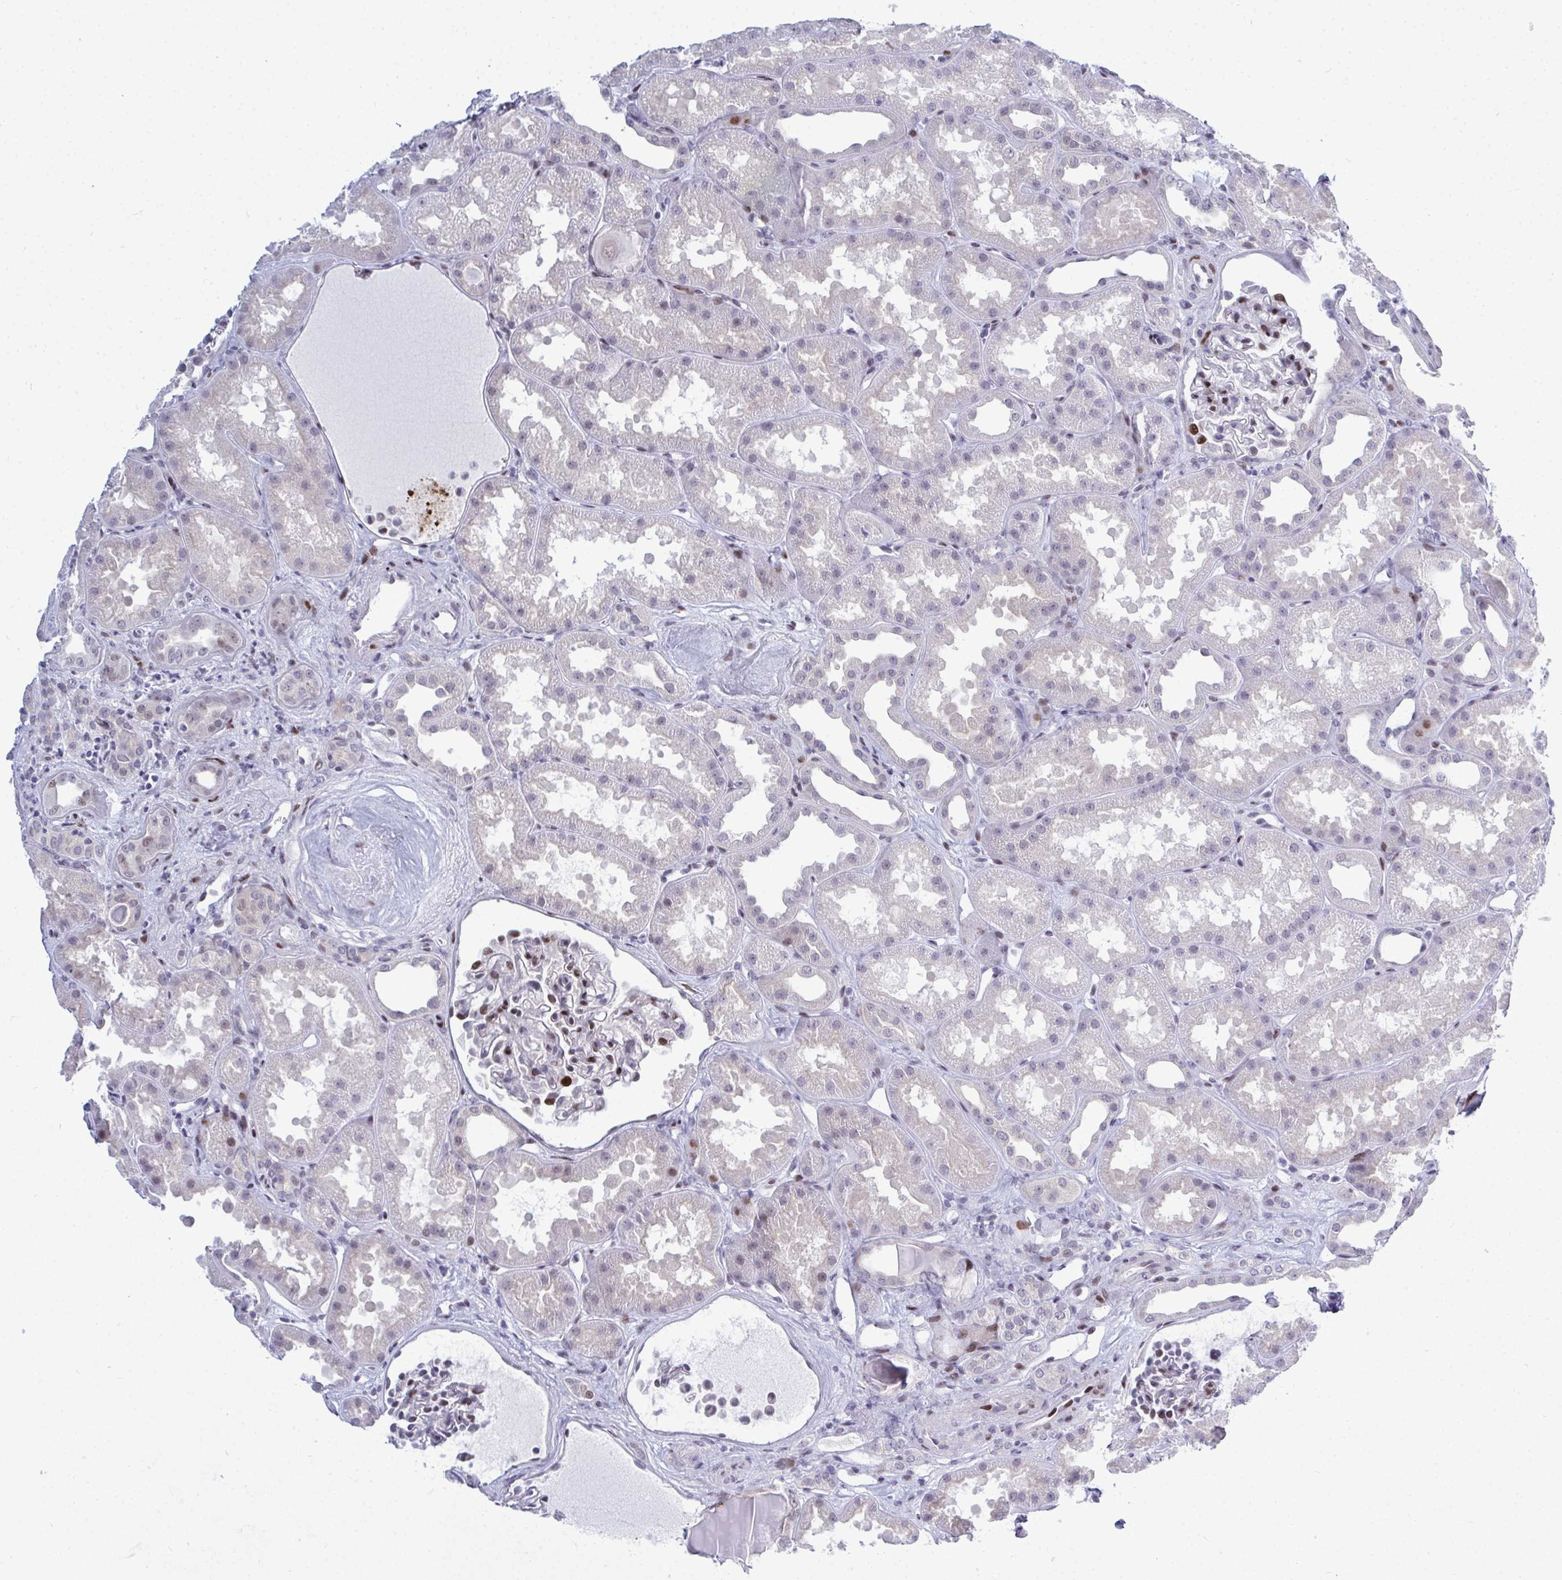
{"staining": {"intensity": "moderate", "quantity": "25%-75%", "location": "nuclear"}, "tissue": "kidney", "cell_type": "Cells in glomeruli", "image_type": "normal", "snomed": [{"axis": "morphology", "description": "Normal tissue, NOS"}, {"axis": "topography", "description": "Kidney"}], "caption": "Moderate nuclear staining is appreciated in about 25%-75% of cells in glomeruli in benign kidney.", "gene": "TAB1", "patient": {"sex": "male", "age": 61}}